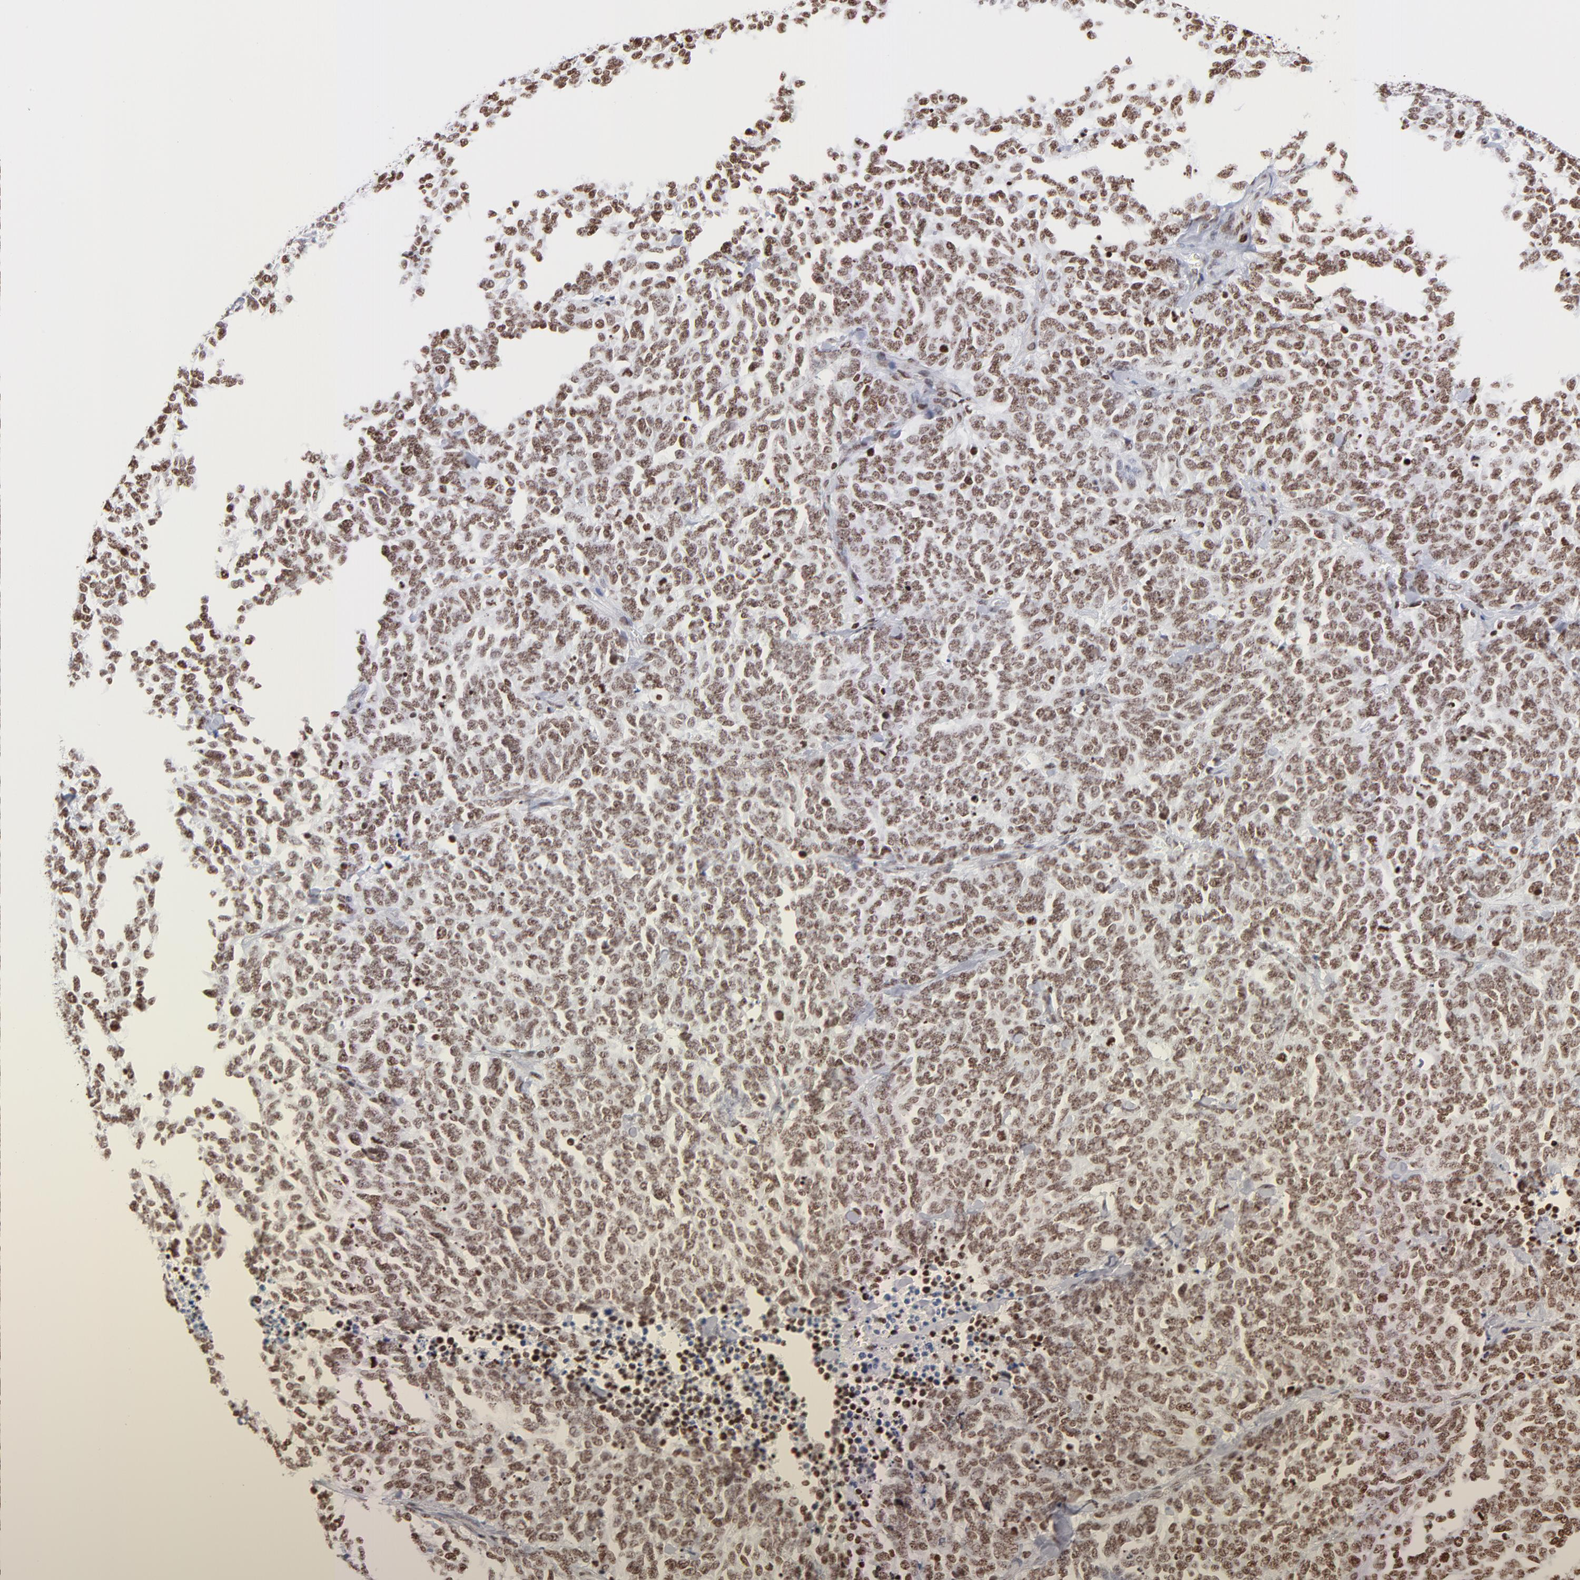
{"staining": {"intensity": "moderate", "quantity": ">75%", "location": "nuclear"}, "tissue": "lung cancer", "cell_type": "Tumor cells", "image_type": "cancer", "snomed": [{"axis": "morphology", "description": "Neoplasm, malignant, NOS"}, {"axis": "topography", "description": "Lung"}], "caption": "Protein expression analysis of human lung neoplasm (malignant) reveals moderate nuclear positivity in approximately >75% of tumor cells. The staining was performed using DAB (3,3'-diaminobenzidine), with brown indicating positive protein expression. Nuclei are stained blue with hematoxylin.", "gene": "RTL4", "patient": {"sex": "female", "age": 58}}